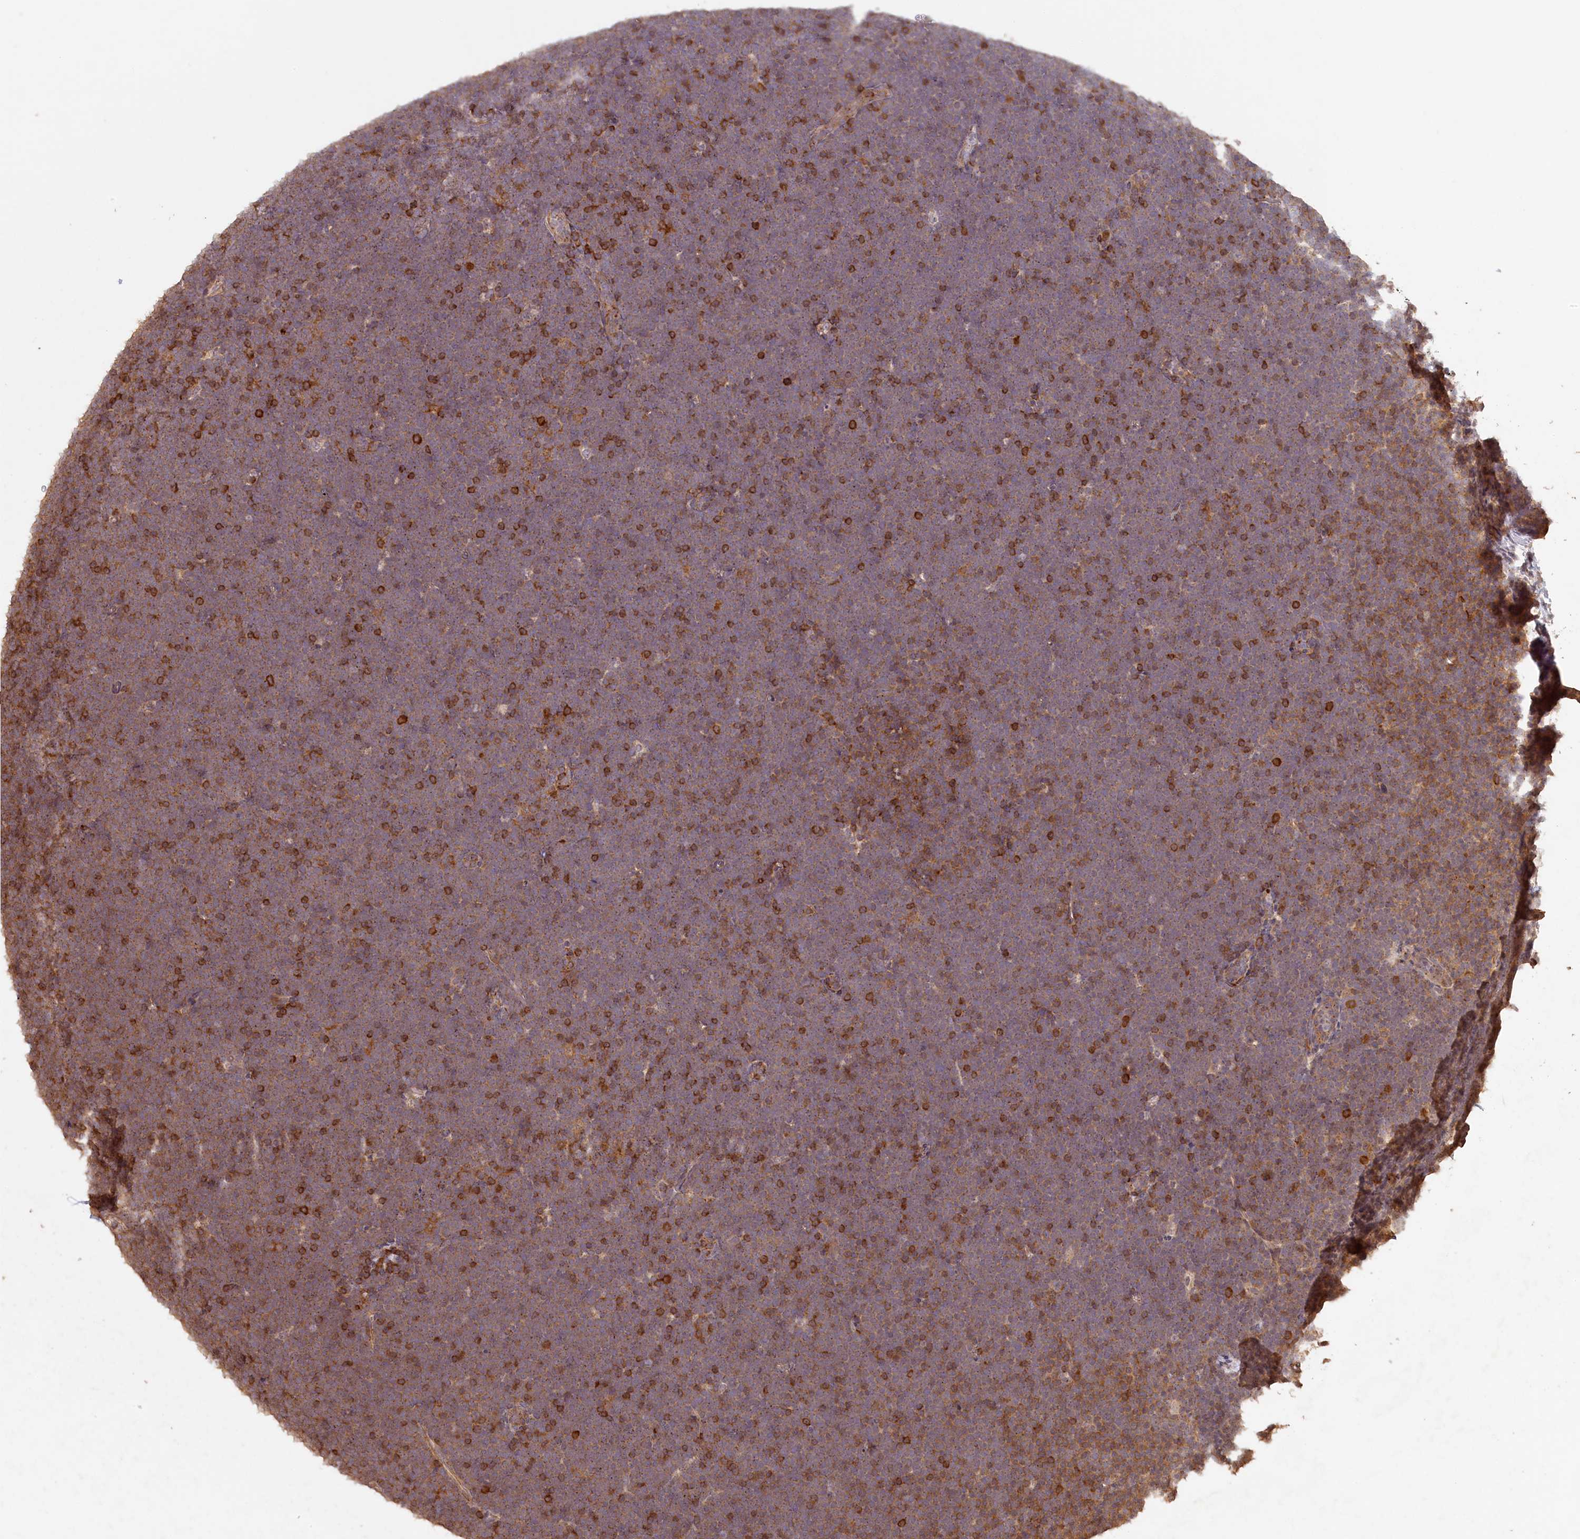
{"staining": {"intensity": "moderate", "quantity": "<25%", "location": "cytoplasmic/membranous"}, "tissue": "lymphoma", "cell_type": "Tumor cells", "image_type": "cancer", "snomed": [{"axis": "morphology", "description": "Malignant lymphoma, non-Hodgkin's type, High grade"}, {"axis": "topography", "description": "Lymph node"}], "caption": "Brown immunohistochemical staining in human lymphoma shows moderate cytoplasmic/membranous expression in approximately <25% of tumor cells.", "gene": "MADD", "patient": {"sex": "male", "age": 13}}